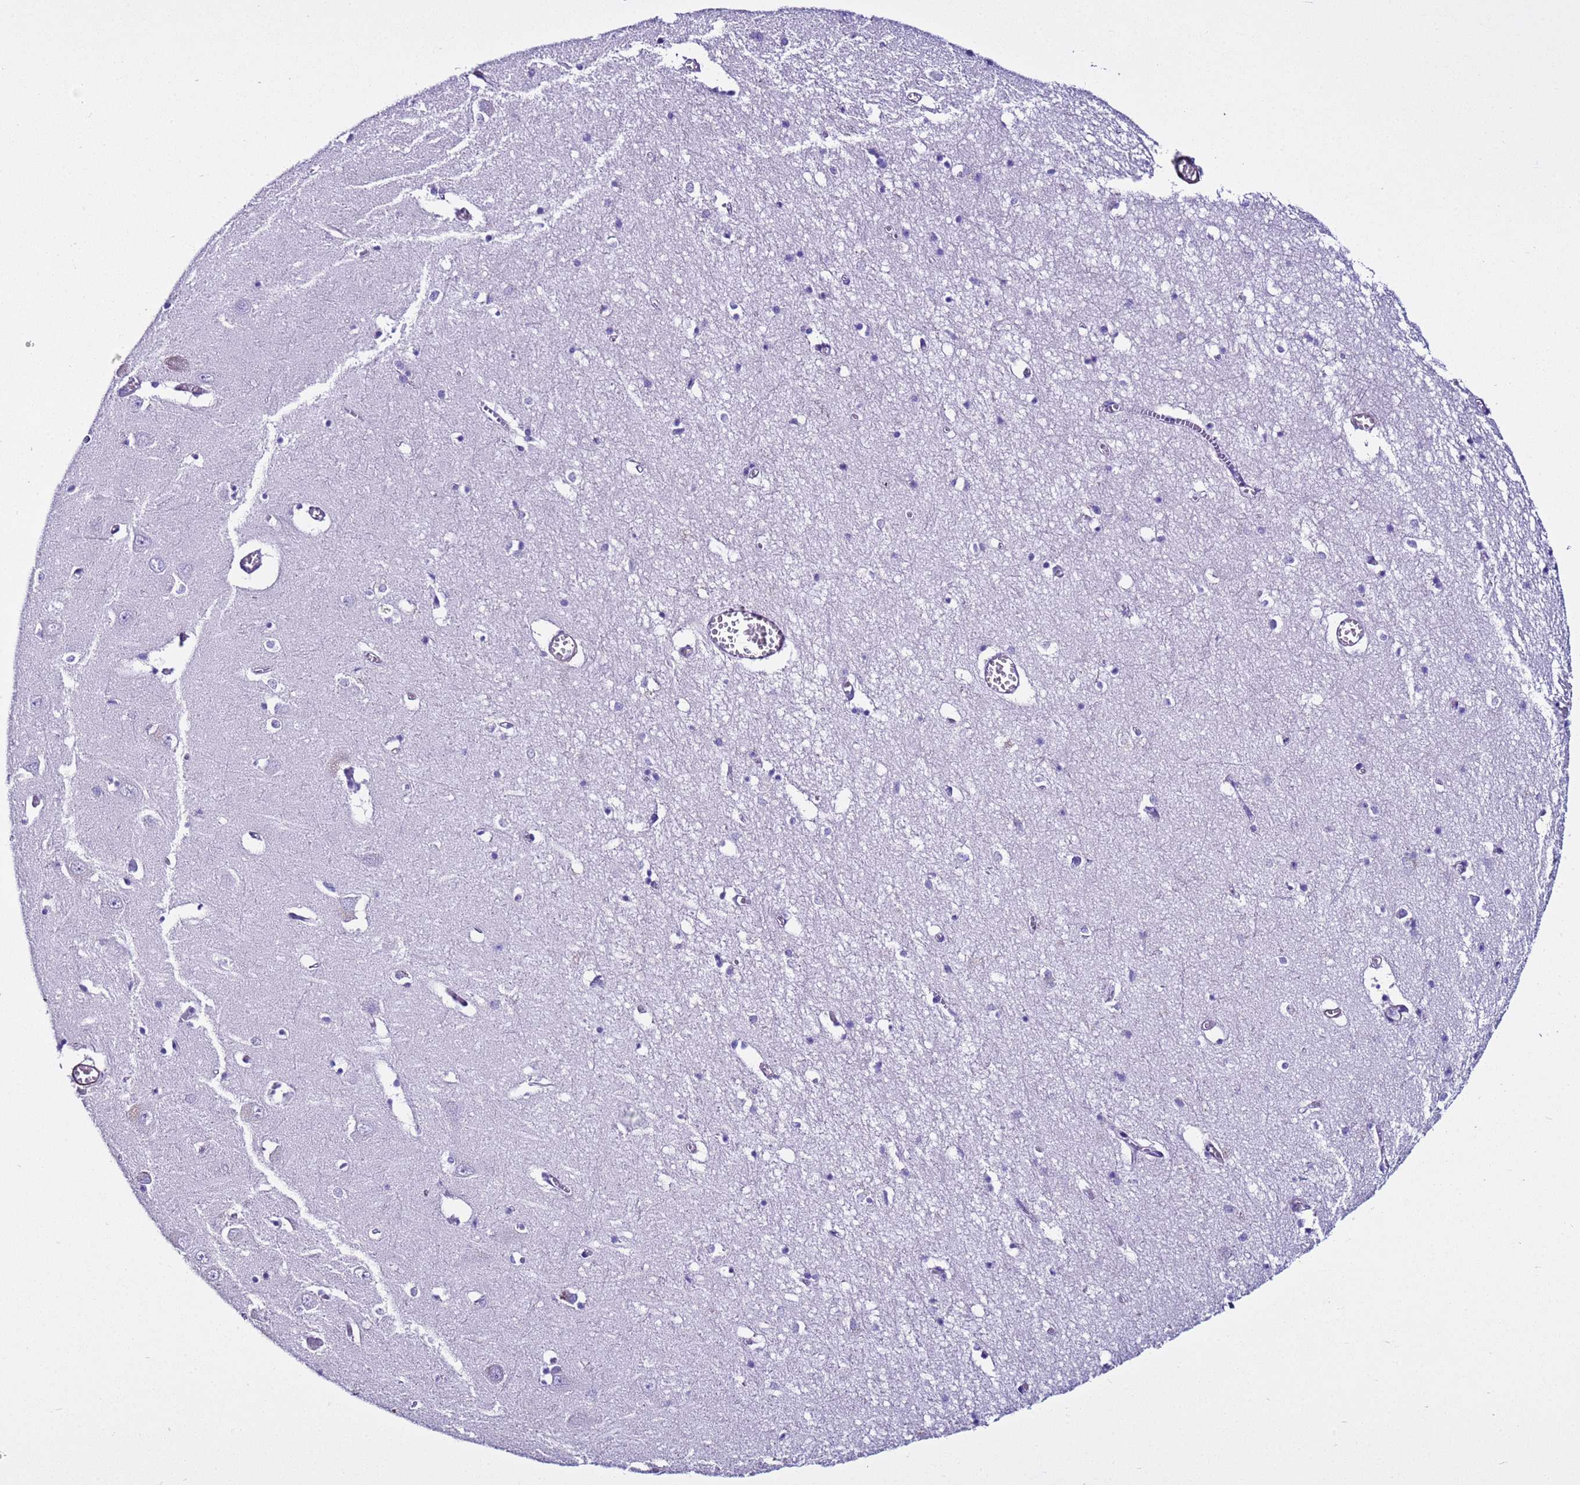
{"staining": {"intensity": "negative", "quantity": "none", "location": "none"}, "tissue": "hippocampus", "cell_type": "Glial cells", "image_type": "normal", "snomed": [{"axis": "morphology", "description": "Normal tissue, NOS"}, {"axis": "topography", "description": "Hippocampus"}], "caption": "Micrograph shows no significant protein positivity in glial cells of unremarkable hippocampus.", "gene": "LCMT1", "patient": {"sex": "male", "age": 70}}